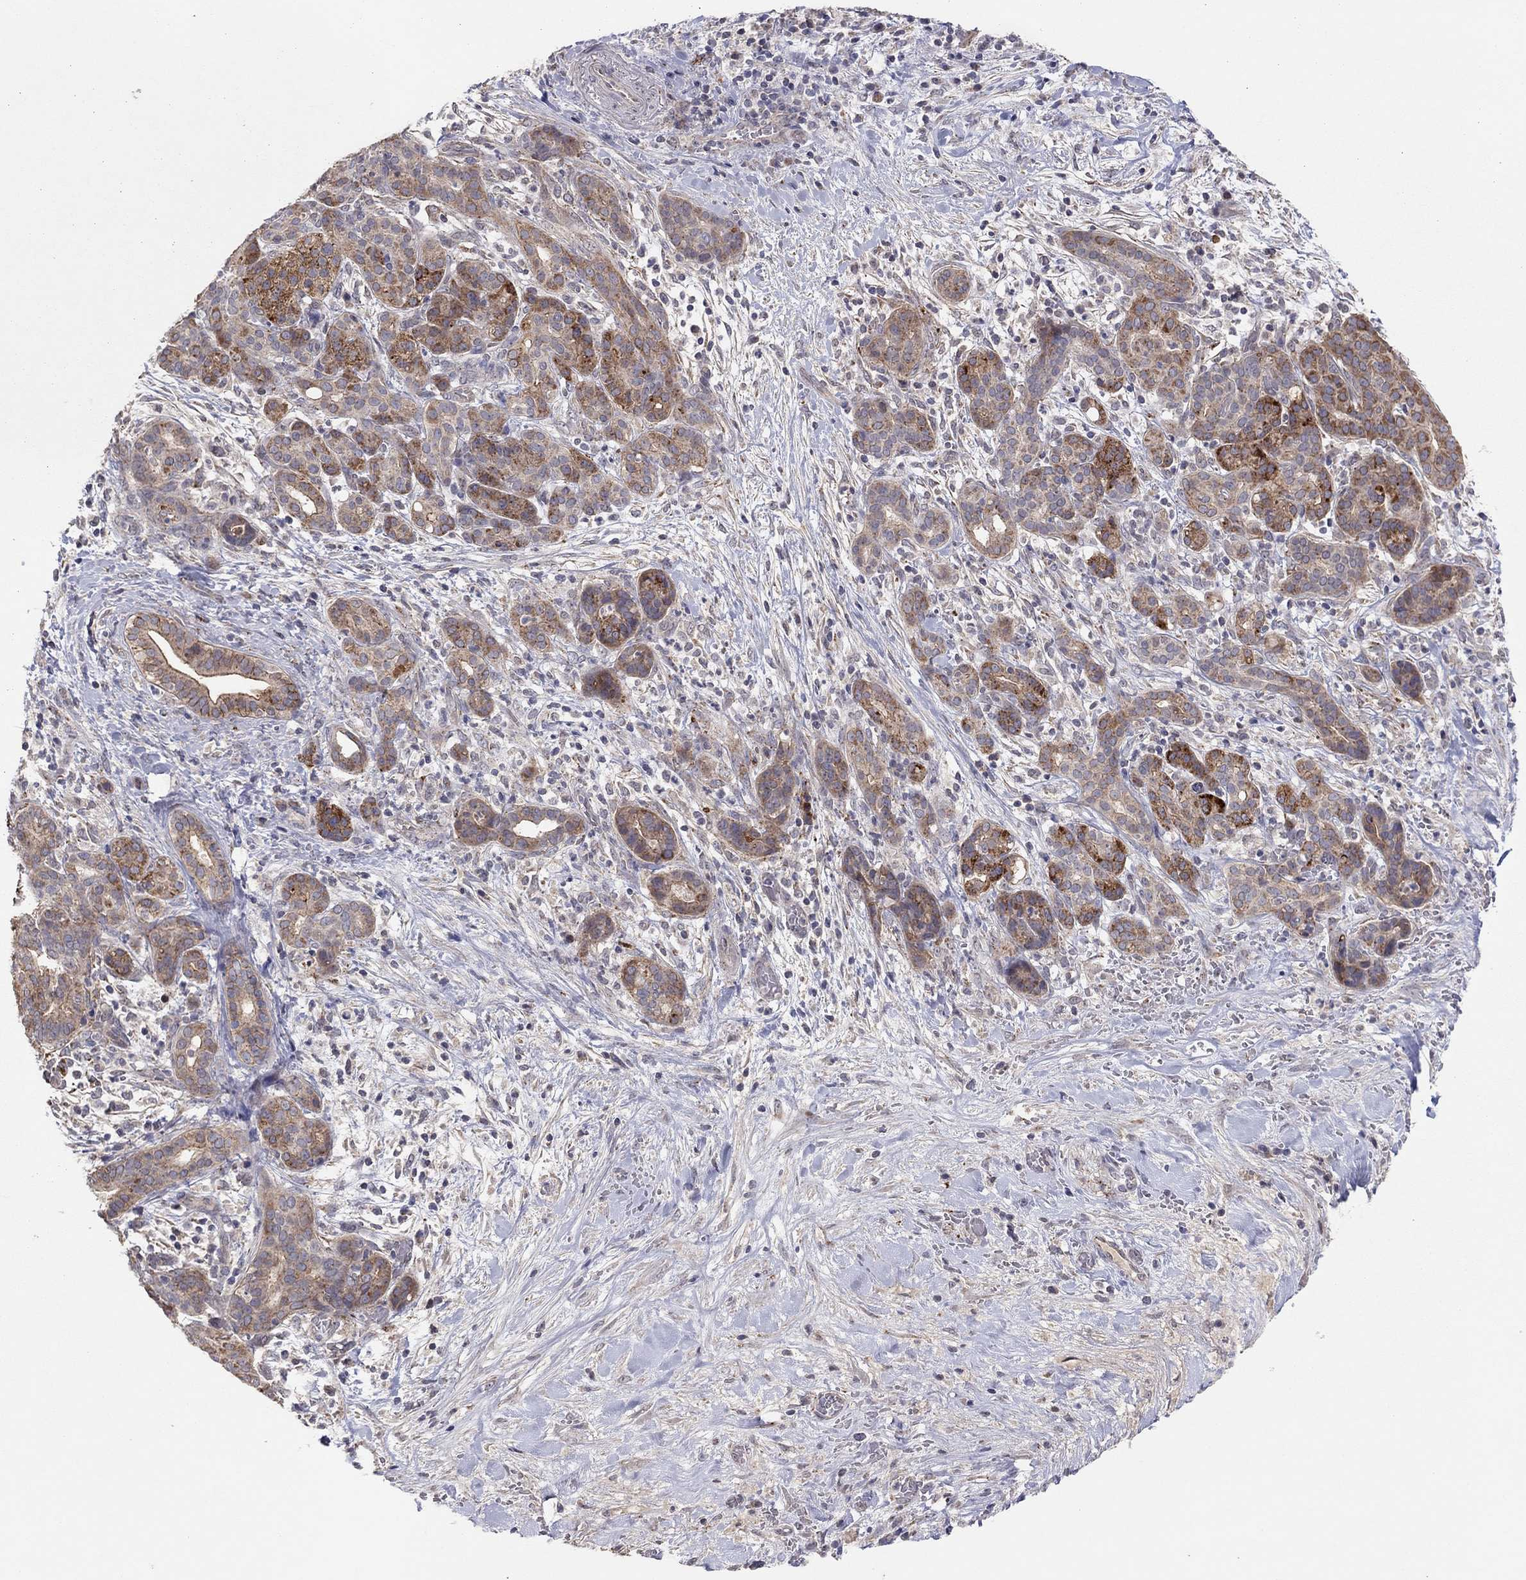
{"staining": {"intensity": "strong", "quantity": "<25%", "location": "cytoplasmic/membranous"}, "tissue": "pancreatic cancer", "cell_type": "Tumor cells", "image_type": "cancer", "snomed": [{"axis": "morphology", "description": "Adenocarcinoma, NOS"}, {"axis": "topography", "description": "Pancreas"}], "caption": "Pancreatic adenocarcinoma stained with DAB (3,3'-diaminobenzidine) immunohistochemistry (IHC) exhibits medium levels of strong cytoplasmic/membranous staining in about <25% of tumor cells.", "gene": "CRACDL", "patient": {"sex": "male", "age": 44}}